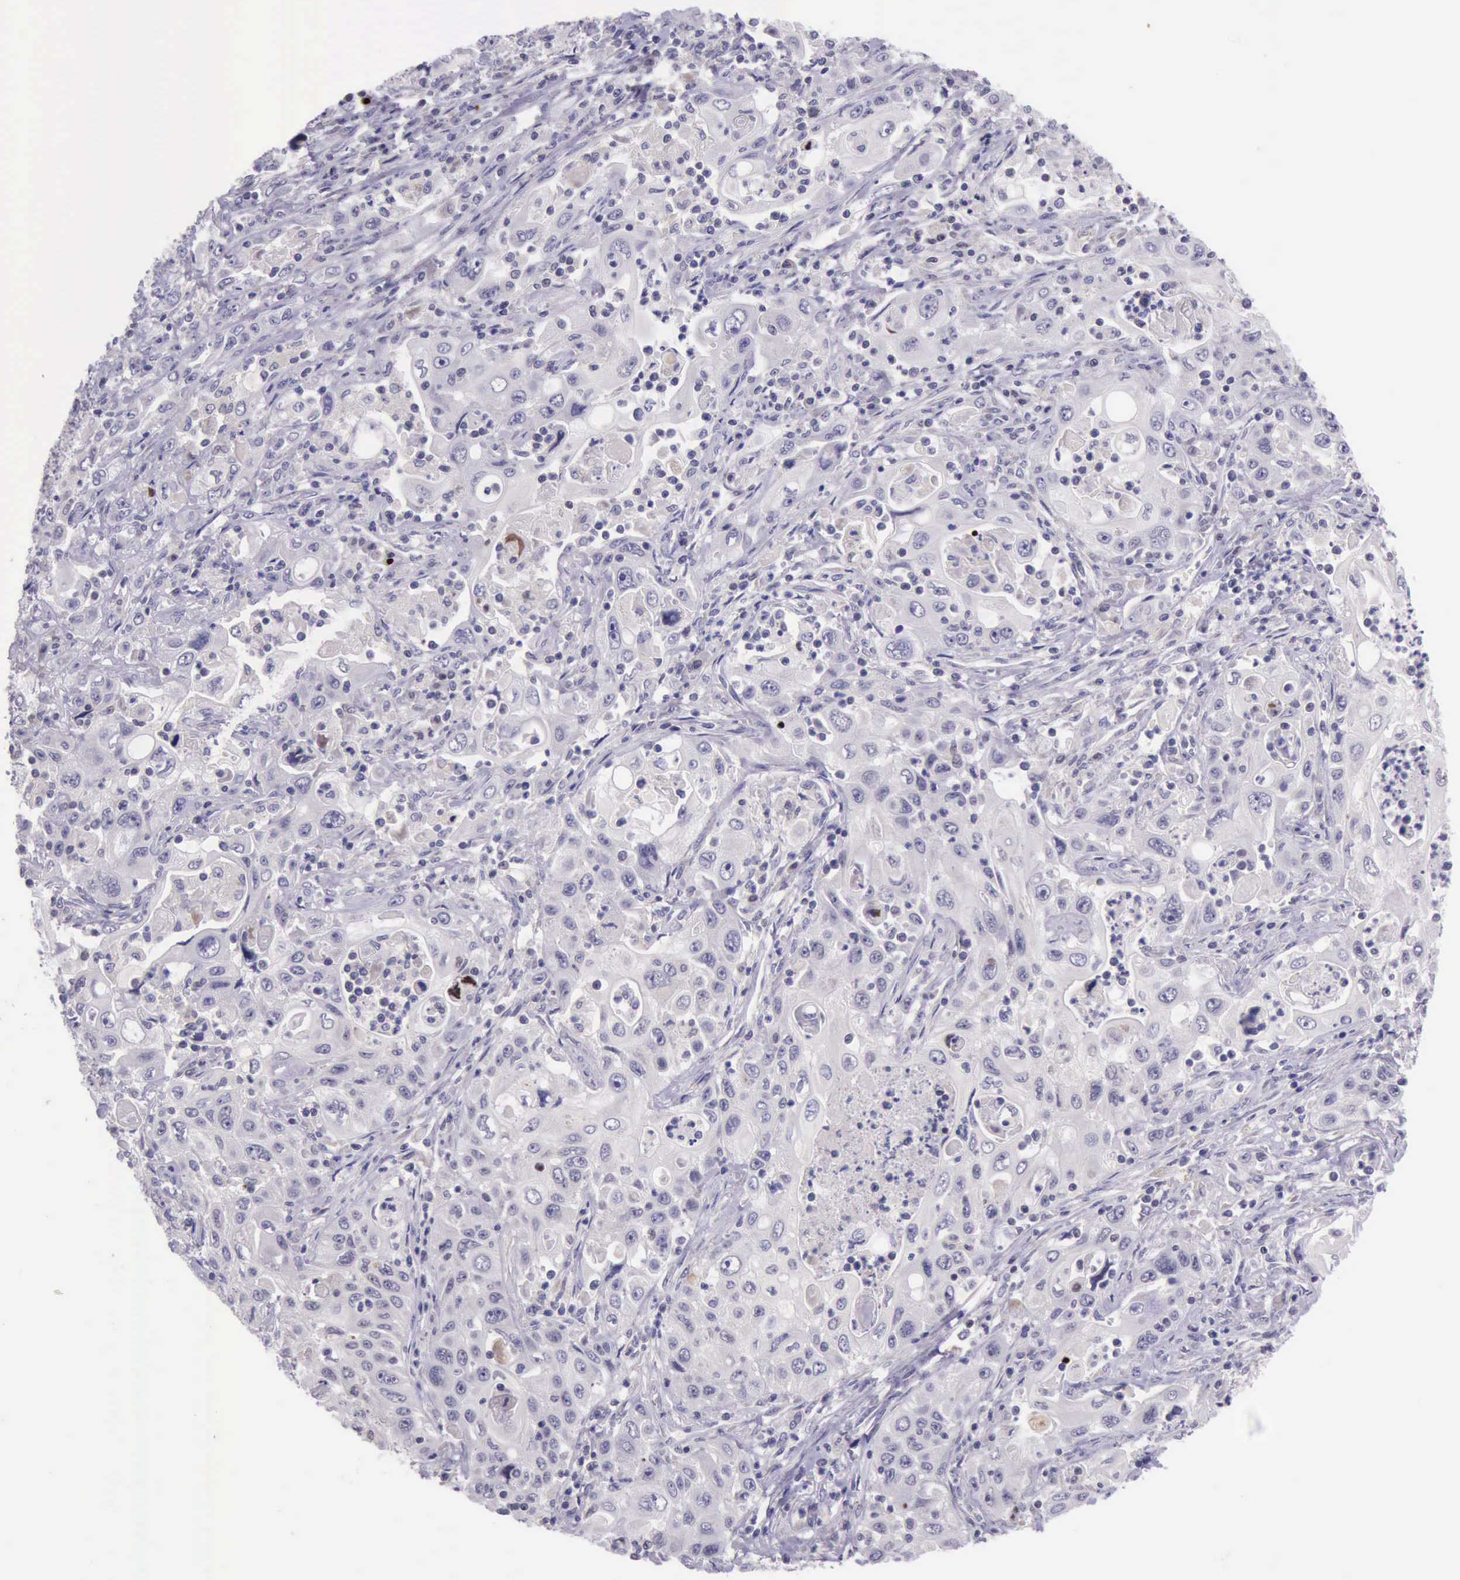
{"staining": {"intensity": "strong", "quantity": "<25%", "location": "nuclear"}, "tissue": "pancreatic cancer", "cell_type": "Tumor cells", "image_type": "cancer", "snomed": [{"axis": "morphology", "description": "Adenocarcinoma, NOS"}, {"axis": "topography", "description": "Pancreas"}], "caption": "There is medium levels of strong nuclear staining in tumor cells of adenocarcinoma (pancreatic), as demonstrated by immunohistochemical staining (brown color).", "gene": "PARP1", "patient": {"sex": "male", "age": 70}}